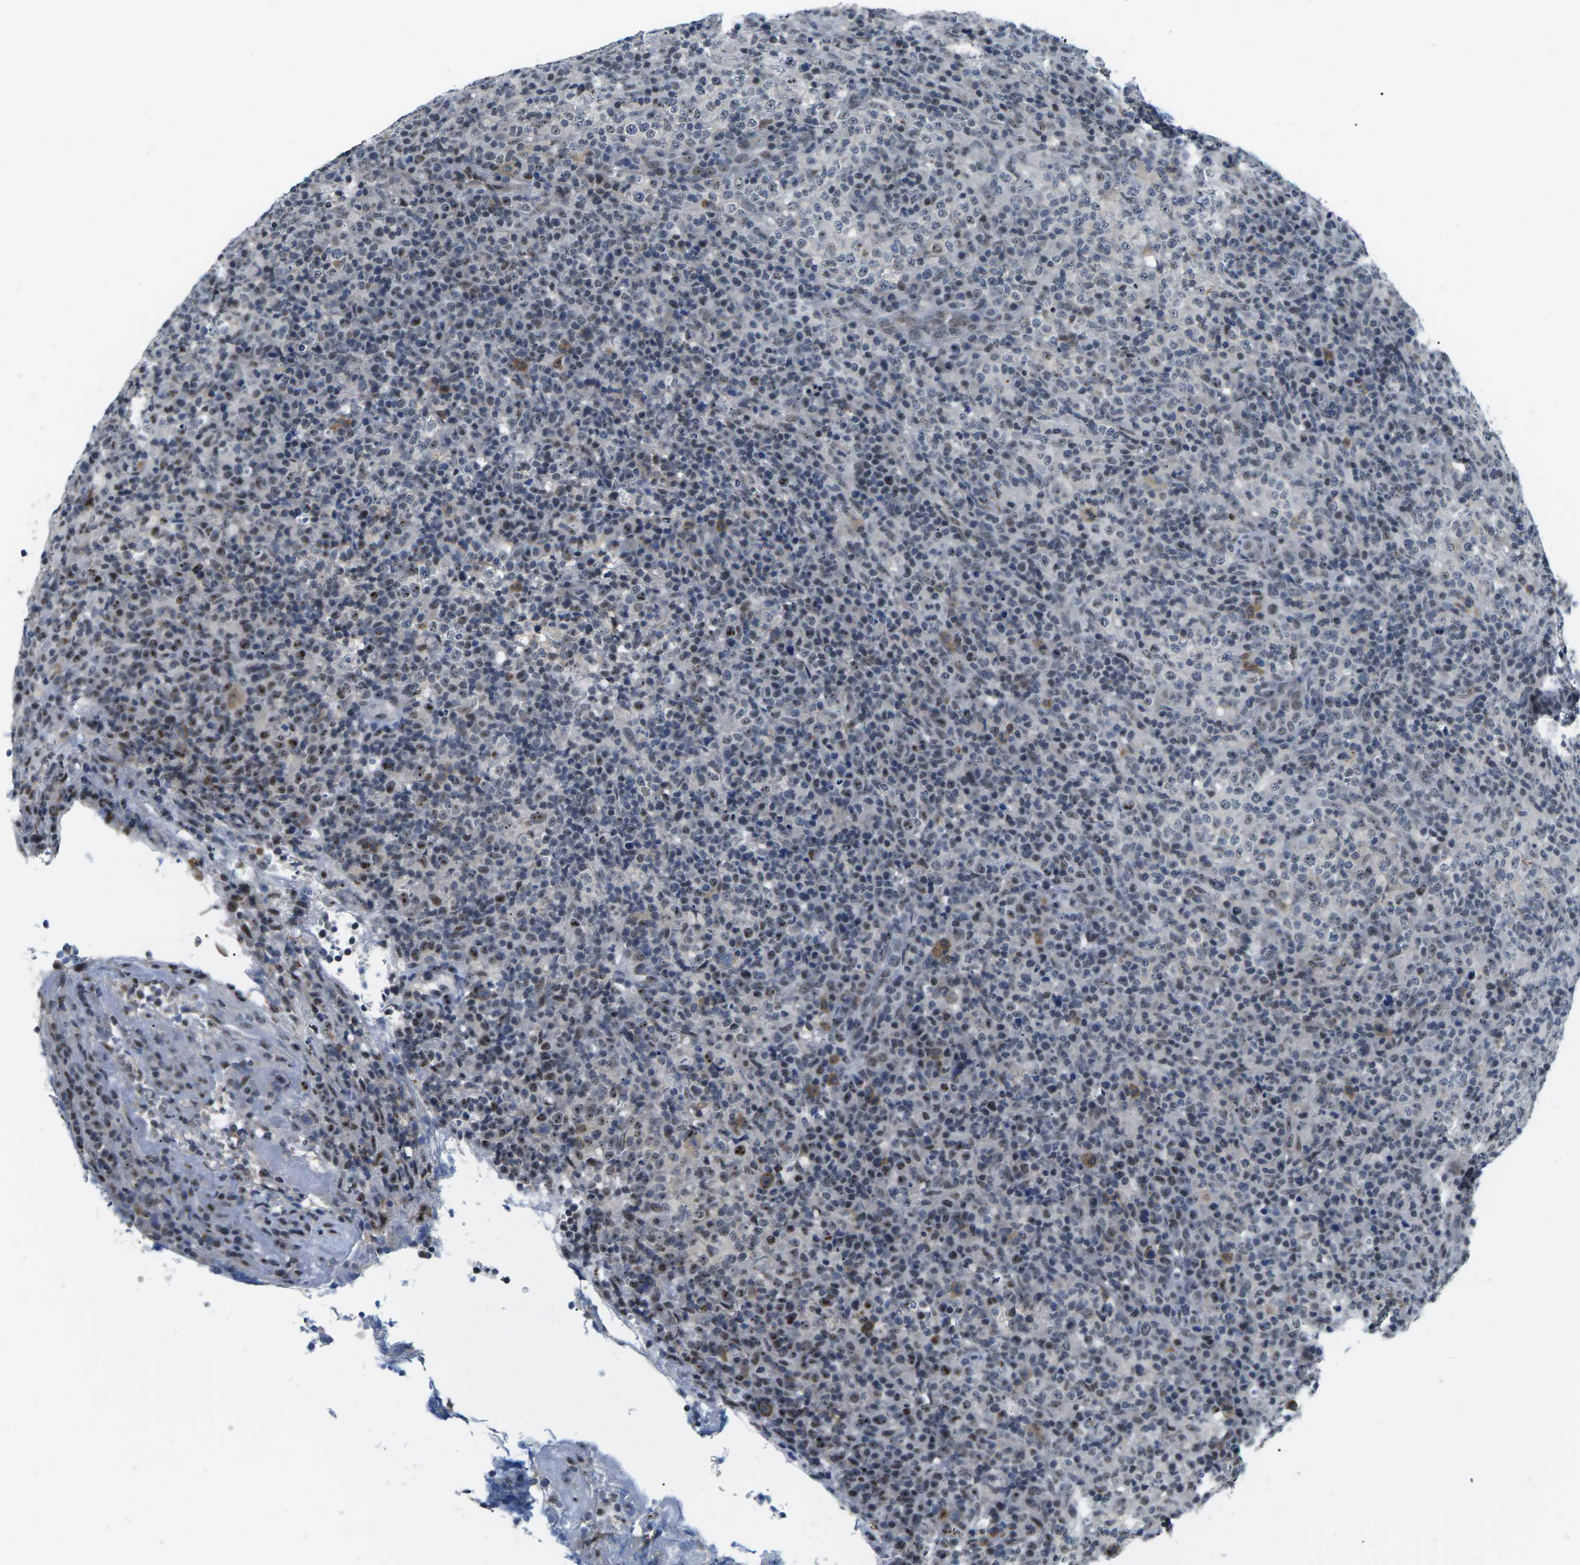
{"staining": {"intensity": "negative", "quantity": "none", "location": "none"}, "tissue": "lymphoma", "cell_type": "Tumor cells", "image_type": "cancer", "snomed": [{"axis": "morphology", "description": "Malignant lymphoma, non-Hodgkin's type, High grade"}, {"axis": "topography", "description": "Lymph node"}], "caption": "Human lymphoma stained for a protein using immunohistochemistry (IHC) shows no expression in tumor cells.", "gene": "NSRP1", "patient": {"sex": "female", "age": 76}}